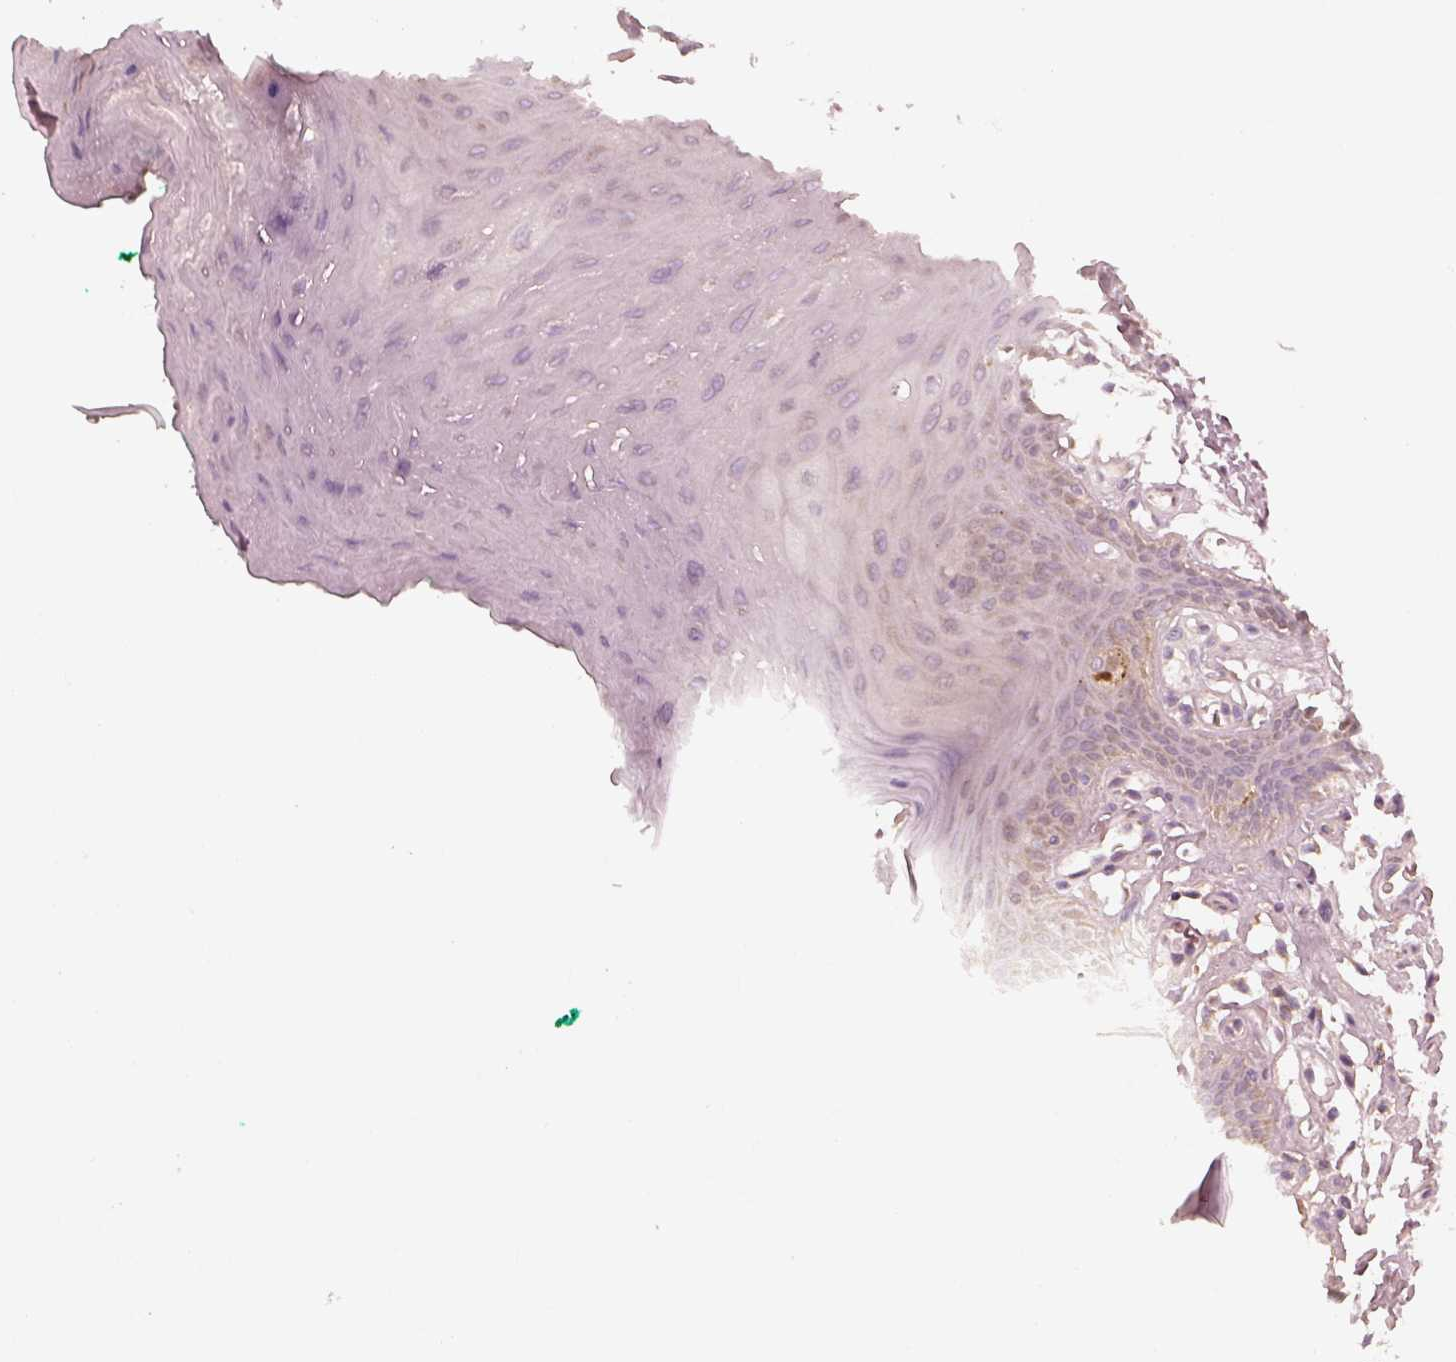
{"staining": {"intensity": "negative", "quantity": "none", "location": "none"}, "tissue": "oral mucosa", "cell_type": "Squamous epithelial cells", "image_type": "normal", "snomed": [{"axis": "morphology", "description": "Normal tissue, NOS"}, {"axis": "morphology", "description": "Squamous cell carcinoma, NOS"}, {"axis": "topography", "description": "Oral tissue"}, {"axis": "topography", "description": "Head-Neck"}], "caption": "Squamous epithelial cells are negative for brown protein staining in unremarkable oral mucosa. Nuclei are stained in blue.", "gene": "KCNJ9", "patient": {"sex": "female", "age": 50}}